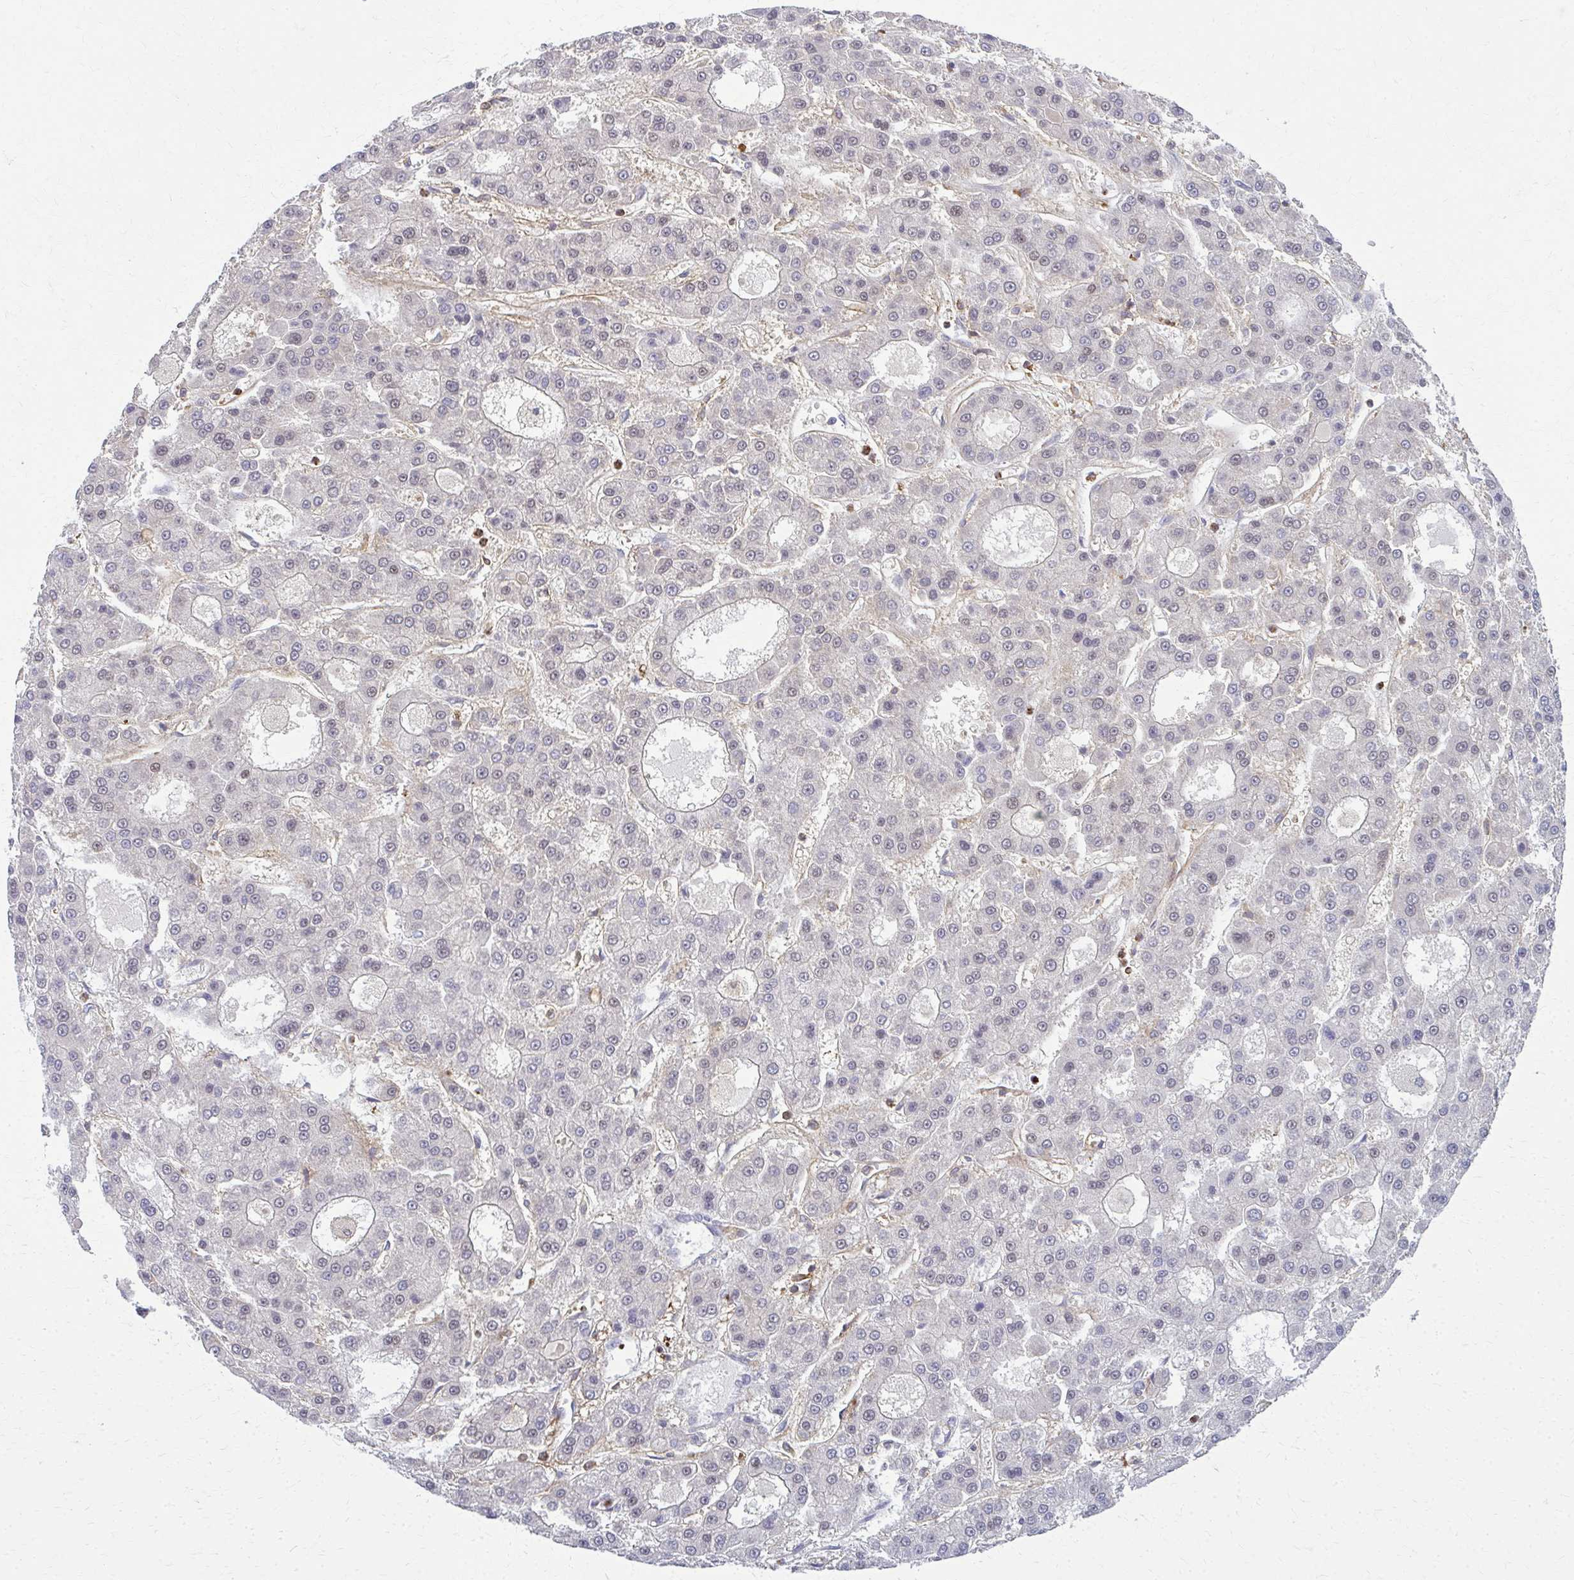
{"staining": {"intensity": "negative", "quantity": "none", "location": "none"}, "tissue": "liver cancer", "cell_type": "Tumor cells", "image_type": "cancer", "snomed": [{"axis": "morphology", "description": "Carcinoma, Hepatocellular, NOS"}, {"axis": "topography", "description": "Liver"}], "caption": "A photomicrograph of liver cancer (hepatocellular carcinoma) stained for a protein exhibits no brown staining in tumor cells.", "gene": "AP5M1", "patient": {"sex": "male", "age": 70}}